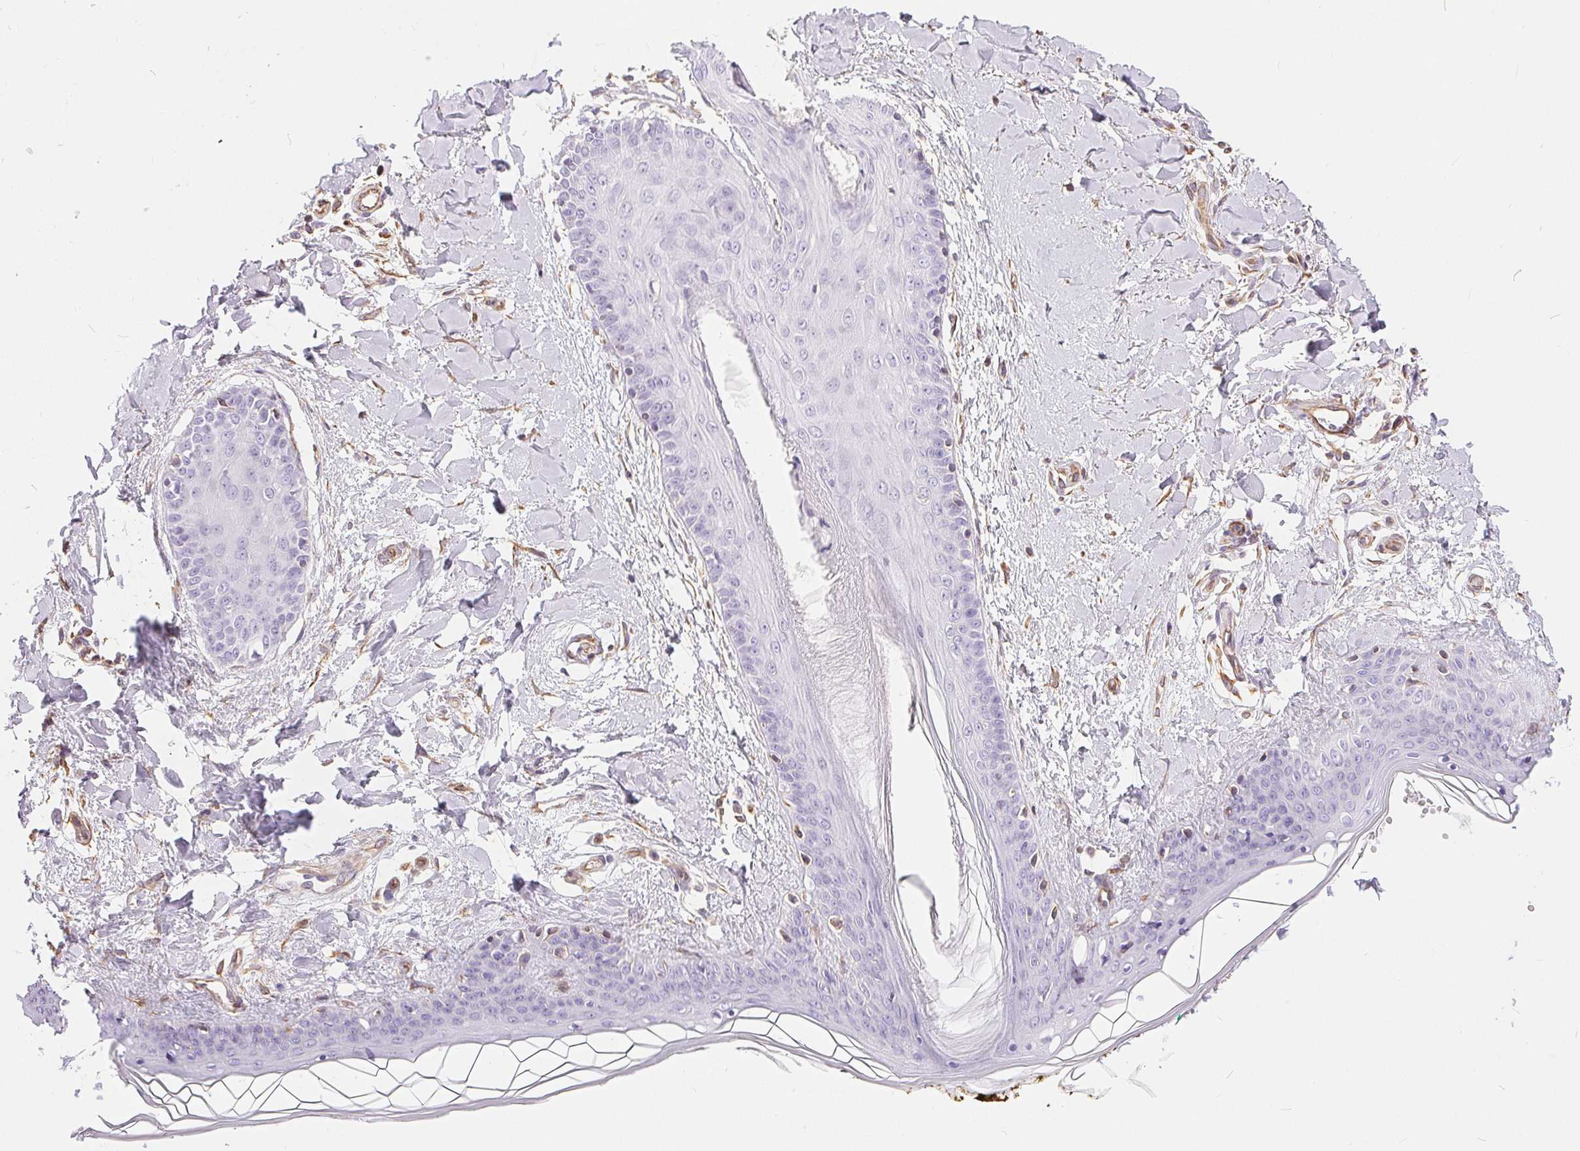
{"staining": {"intensity": "negative", "quantity": "none", "location": "none"}, "tissue": "skin", "cell_type": "Fibroblasts", "image_type": "normal", "snomed": [{"axis": "morphology", "description": "Normal tissue, NOS"}, {"axis": "topography", "description": "Skin"}], "caption": "Photomicrograph shows no protein expression in fibroblasts of benign skin.", "gene": "GFAP", "patient": {"sex": "female", "age": 34}}